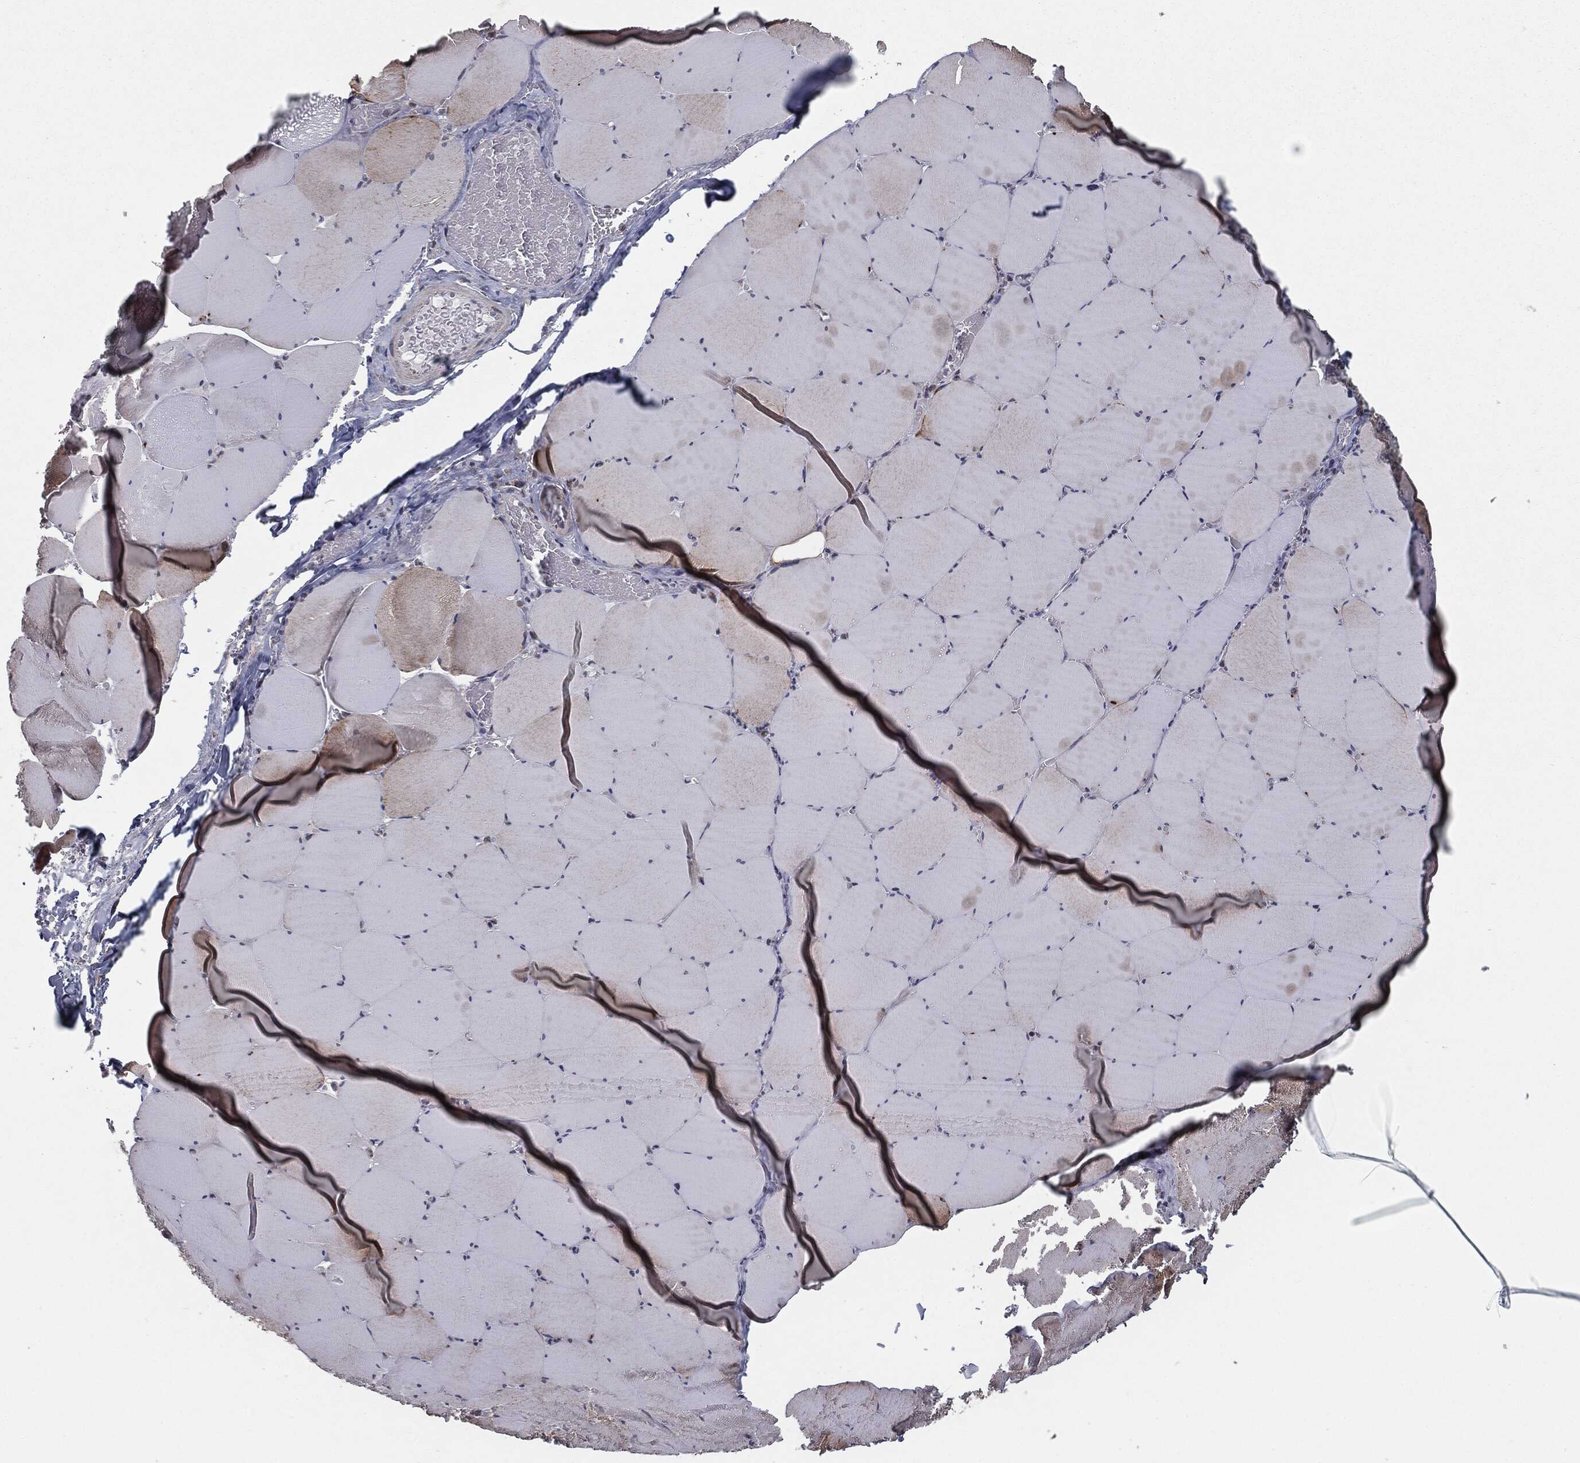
{"staining": {"intensity": "weak", "quantity": "<25%", "location": "cytoplasmic/membranous"}, "tissue": "skeletal muscle", "cell_type": "Myocytes", "image_type": "normal", "snomed": [{"axis": "morphology", "description": "Normal tissue, NOS"}, {"axis": "morphology", "description": "Malignant melanoma, Metastatic site"}, {"axis": "topography", "description": "Skeletal muscle"}], "caption": "This is an immunohistochemistry (IHC) image of normal skeletal muscle. There is no positivity in myocytes.", "gene": "CHCHD2", "patient": {"sex": "male", "age": 50}}